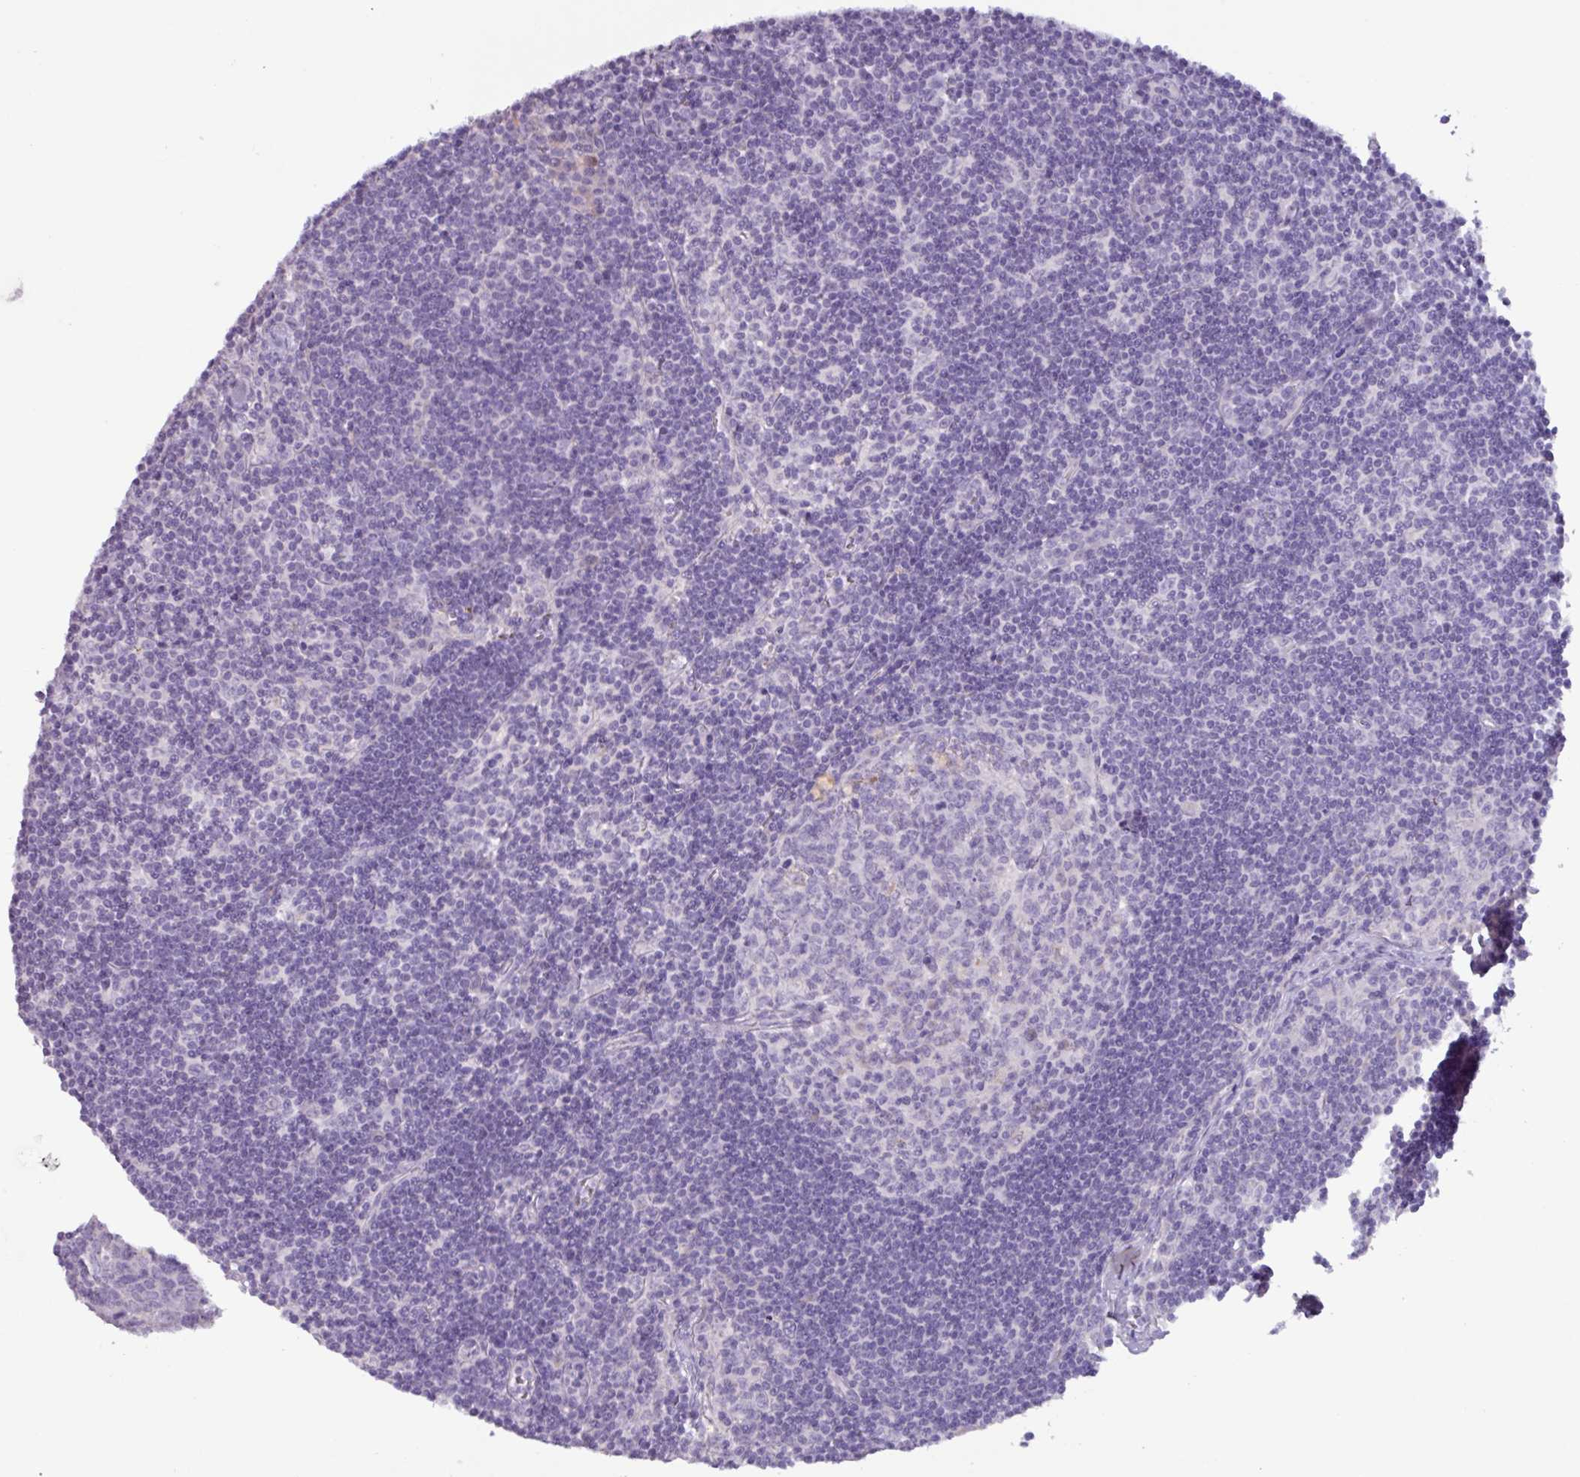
{"staining": {"intensity": "negative", "quantity": "none", "location": "none"}, "tissue": "lymph node", "cell_type": "Germinal center cells", "image_type": "normal", "snomed": [{"axis": "morphology", "description": "Normal tissue, NOS"}, {"axis": "topography", "description": "Lymph node"}], "caption": "Immunohistochemical staining of unremarkable lymph node shows no significant staining in germinal center cells.", "gene": "OR2T10", "patient": {"sex": "female", "age": 29}}